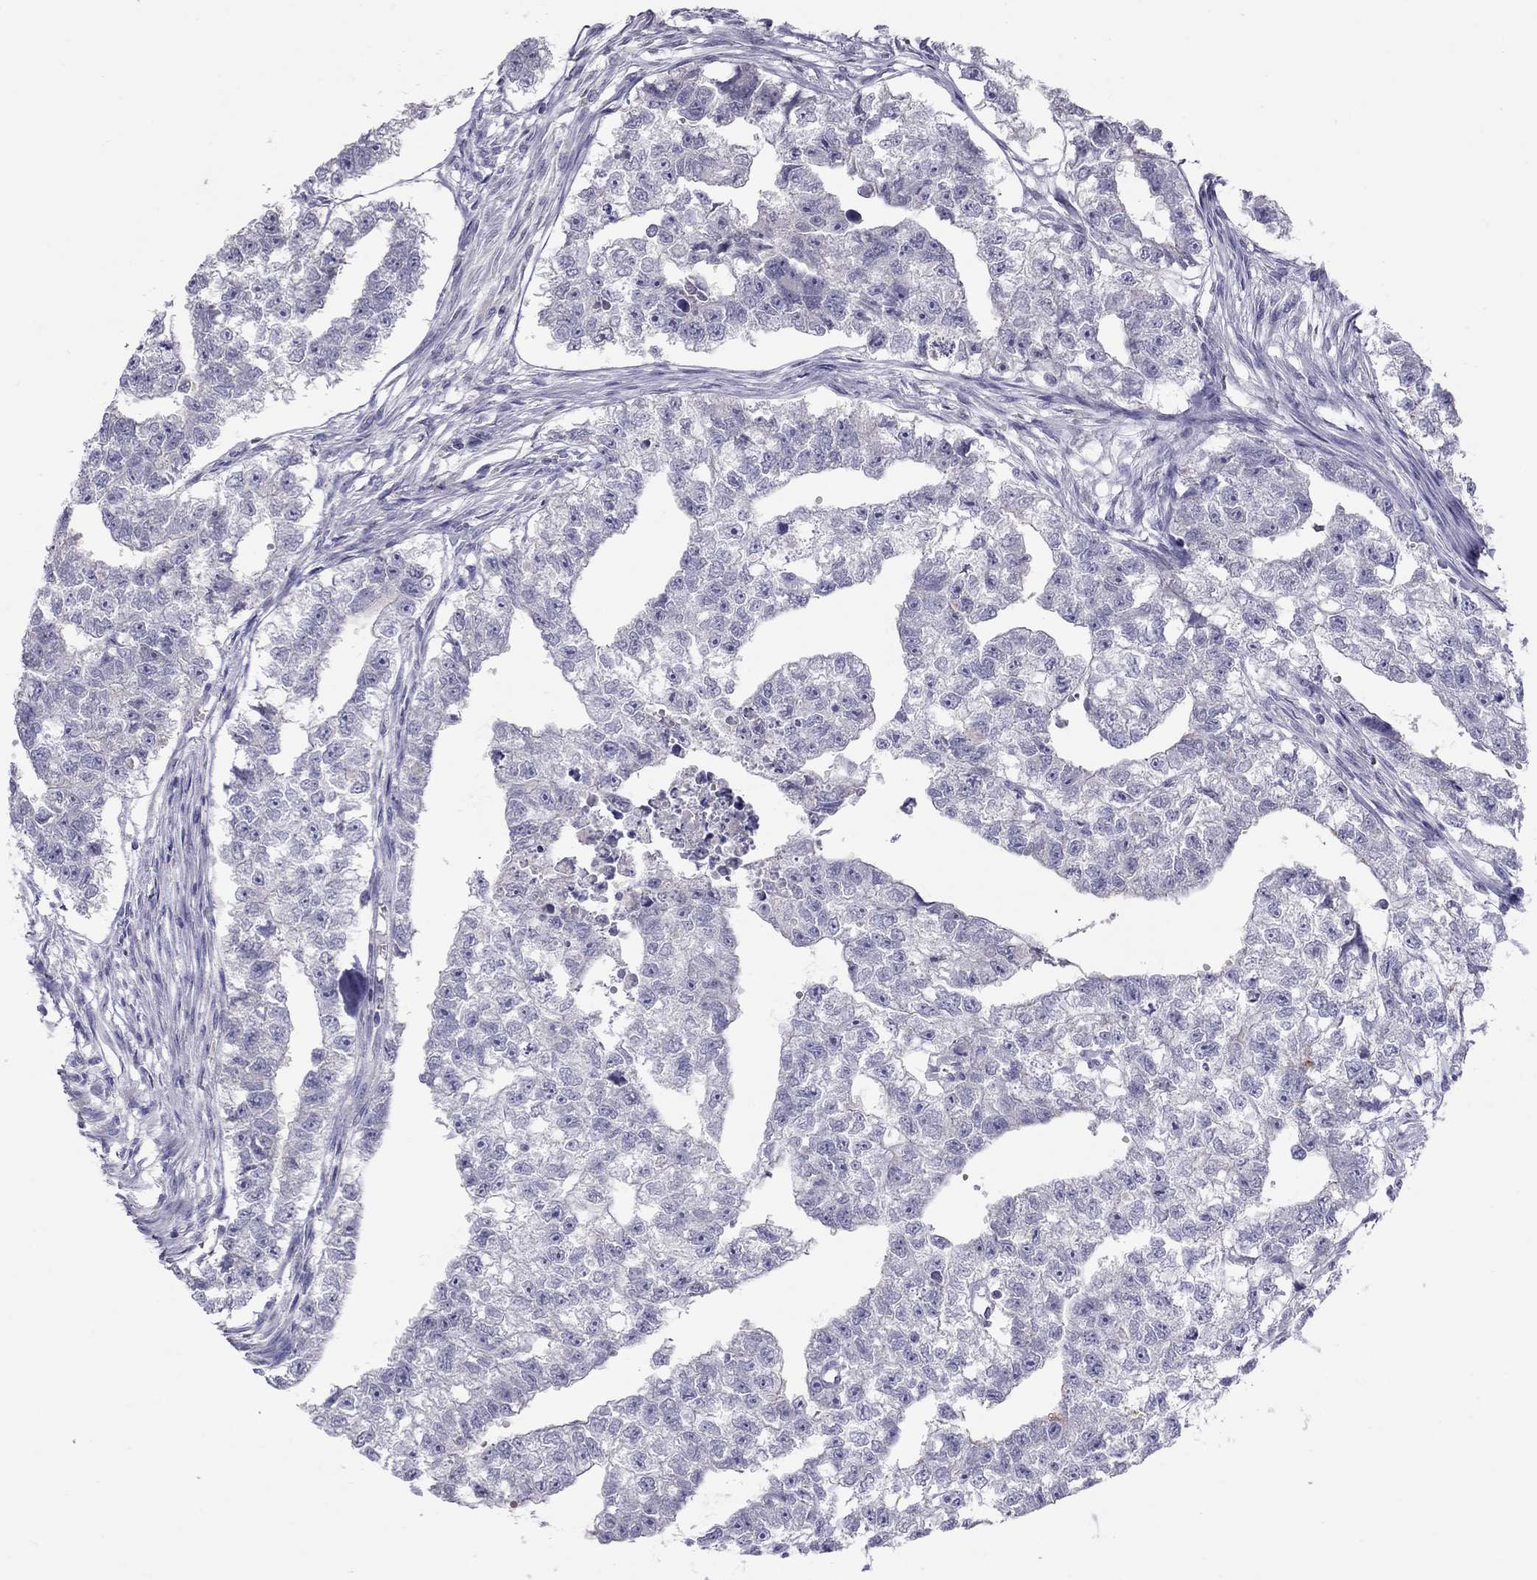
{"staining": {"intensity": "negative", "quantity": "none", "location": "none"}, "tissue": "testis cancer", "cell_type": "Tumor cells", "image_type": "cancer", "snomed": [{"axis": "morphology", "description": "Carcinoma, Embryonal, NOS"}, {"axis": "morphology", "description": "Teratoma, malignant, NOS"}, {"axis": "topography", "description": "Testis"}], "caption": "Immunohistochemical staining of human testis cancer displays no significant staining in tumor cells.", "gene": "MUC16", "patient": {"sex": "male", "age": 44}}